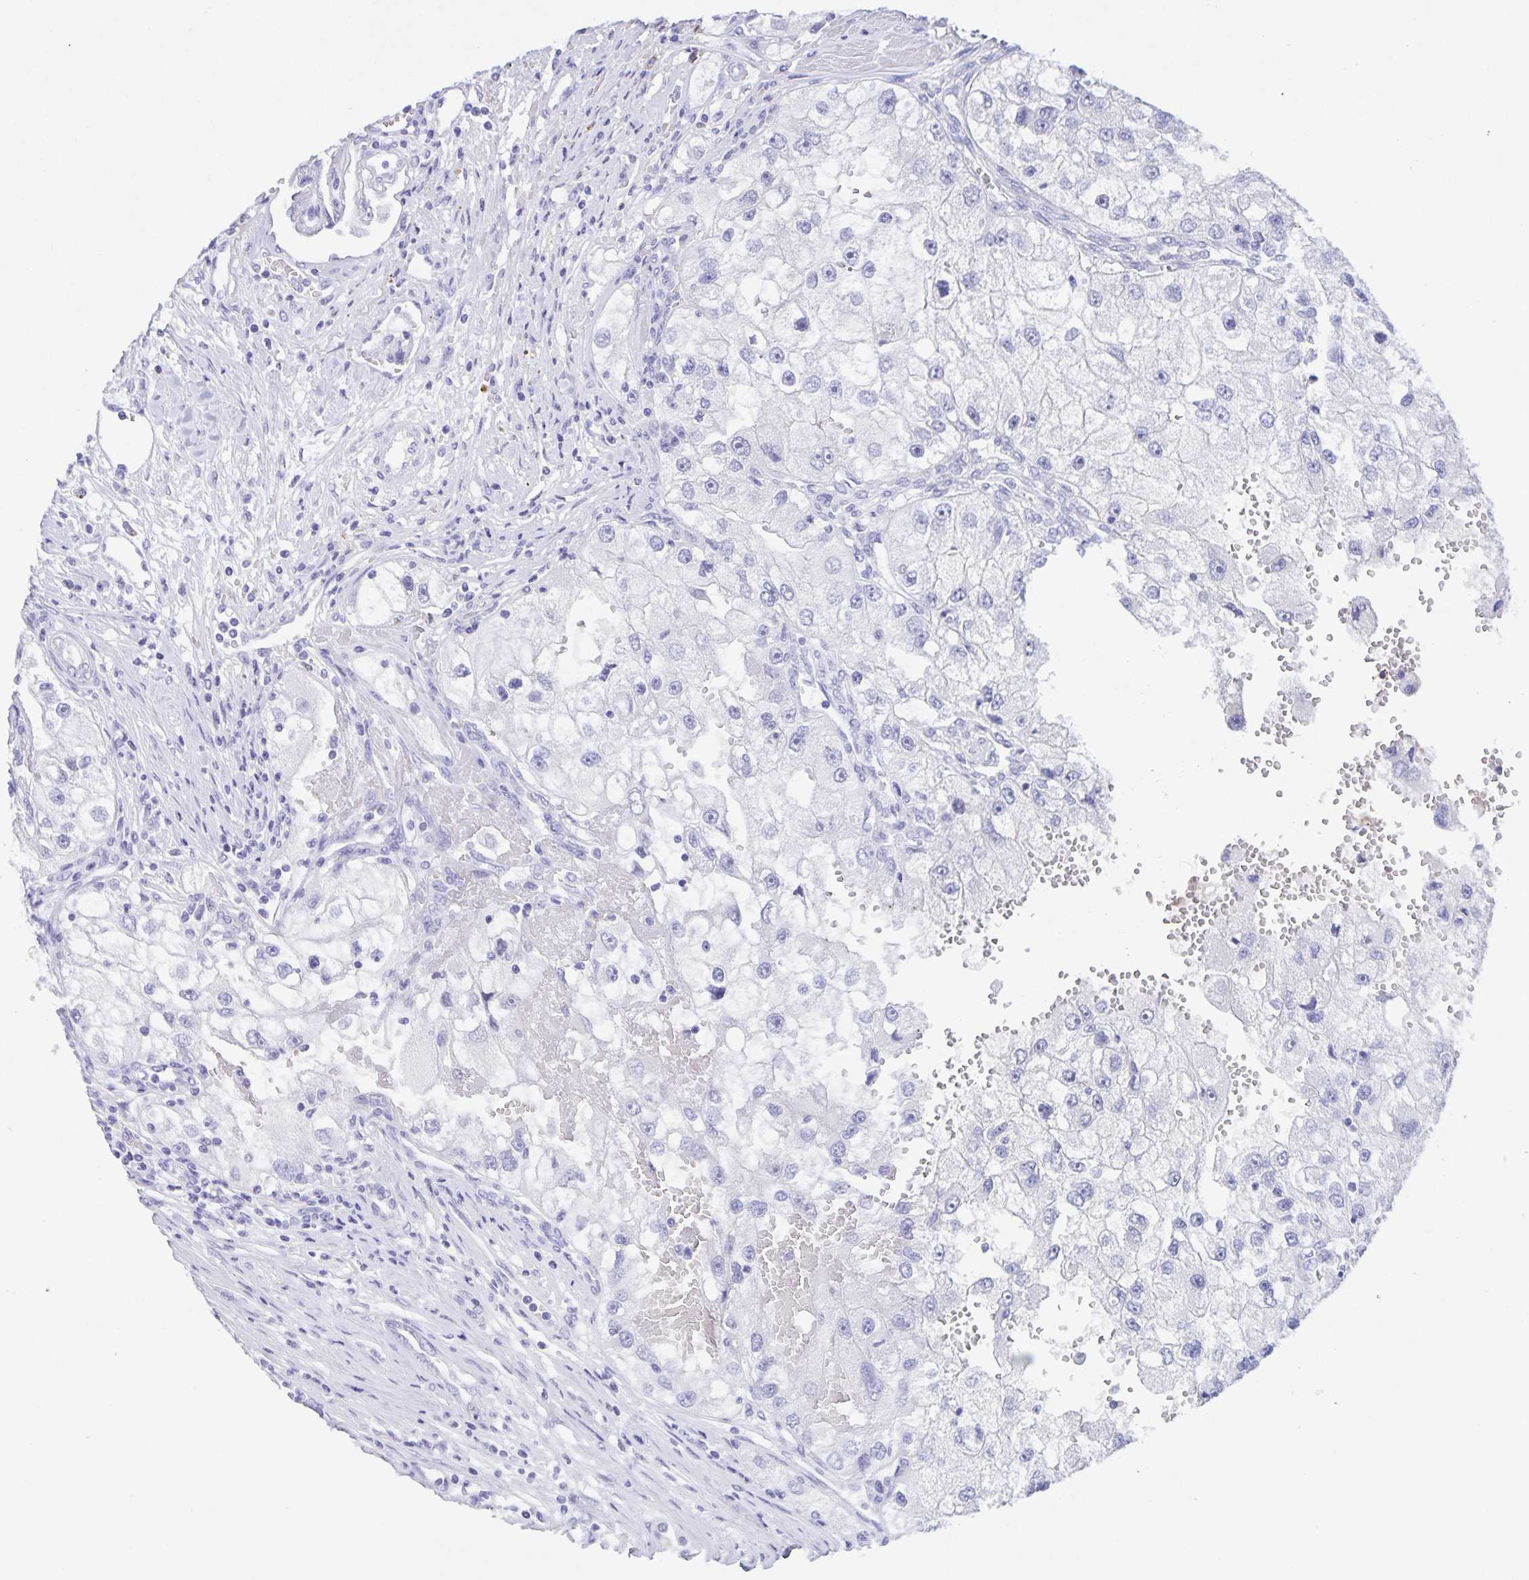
{"staining": {"intensity": "negative", "quantity": "none", "location": "none"}, "tissue": "renal cancer", "cell_type": "Tumor cells", "image_type": "cancer", "snomed": [{"axis": "morphology", "description": "Adenocarcinoma, NOS"}, {"axis": "topography", "description": "Kidney"}], "caption": "The photomicrograph displays no significant positivity in tumor cells of renal cancer. The staining is performed using DAB (3,3'-diaminobenzidine) brown chromogen with nuclei counter-stained in using hematoxylin.", "gene": "TGIF2LX", "patient": {"sex": "male", "age": 63}}